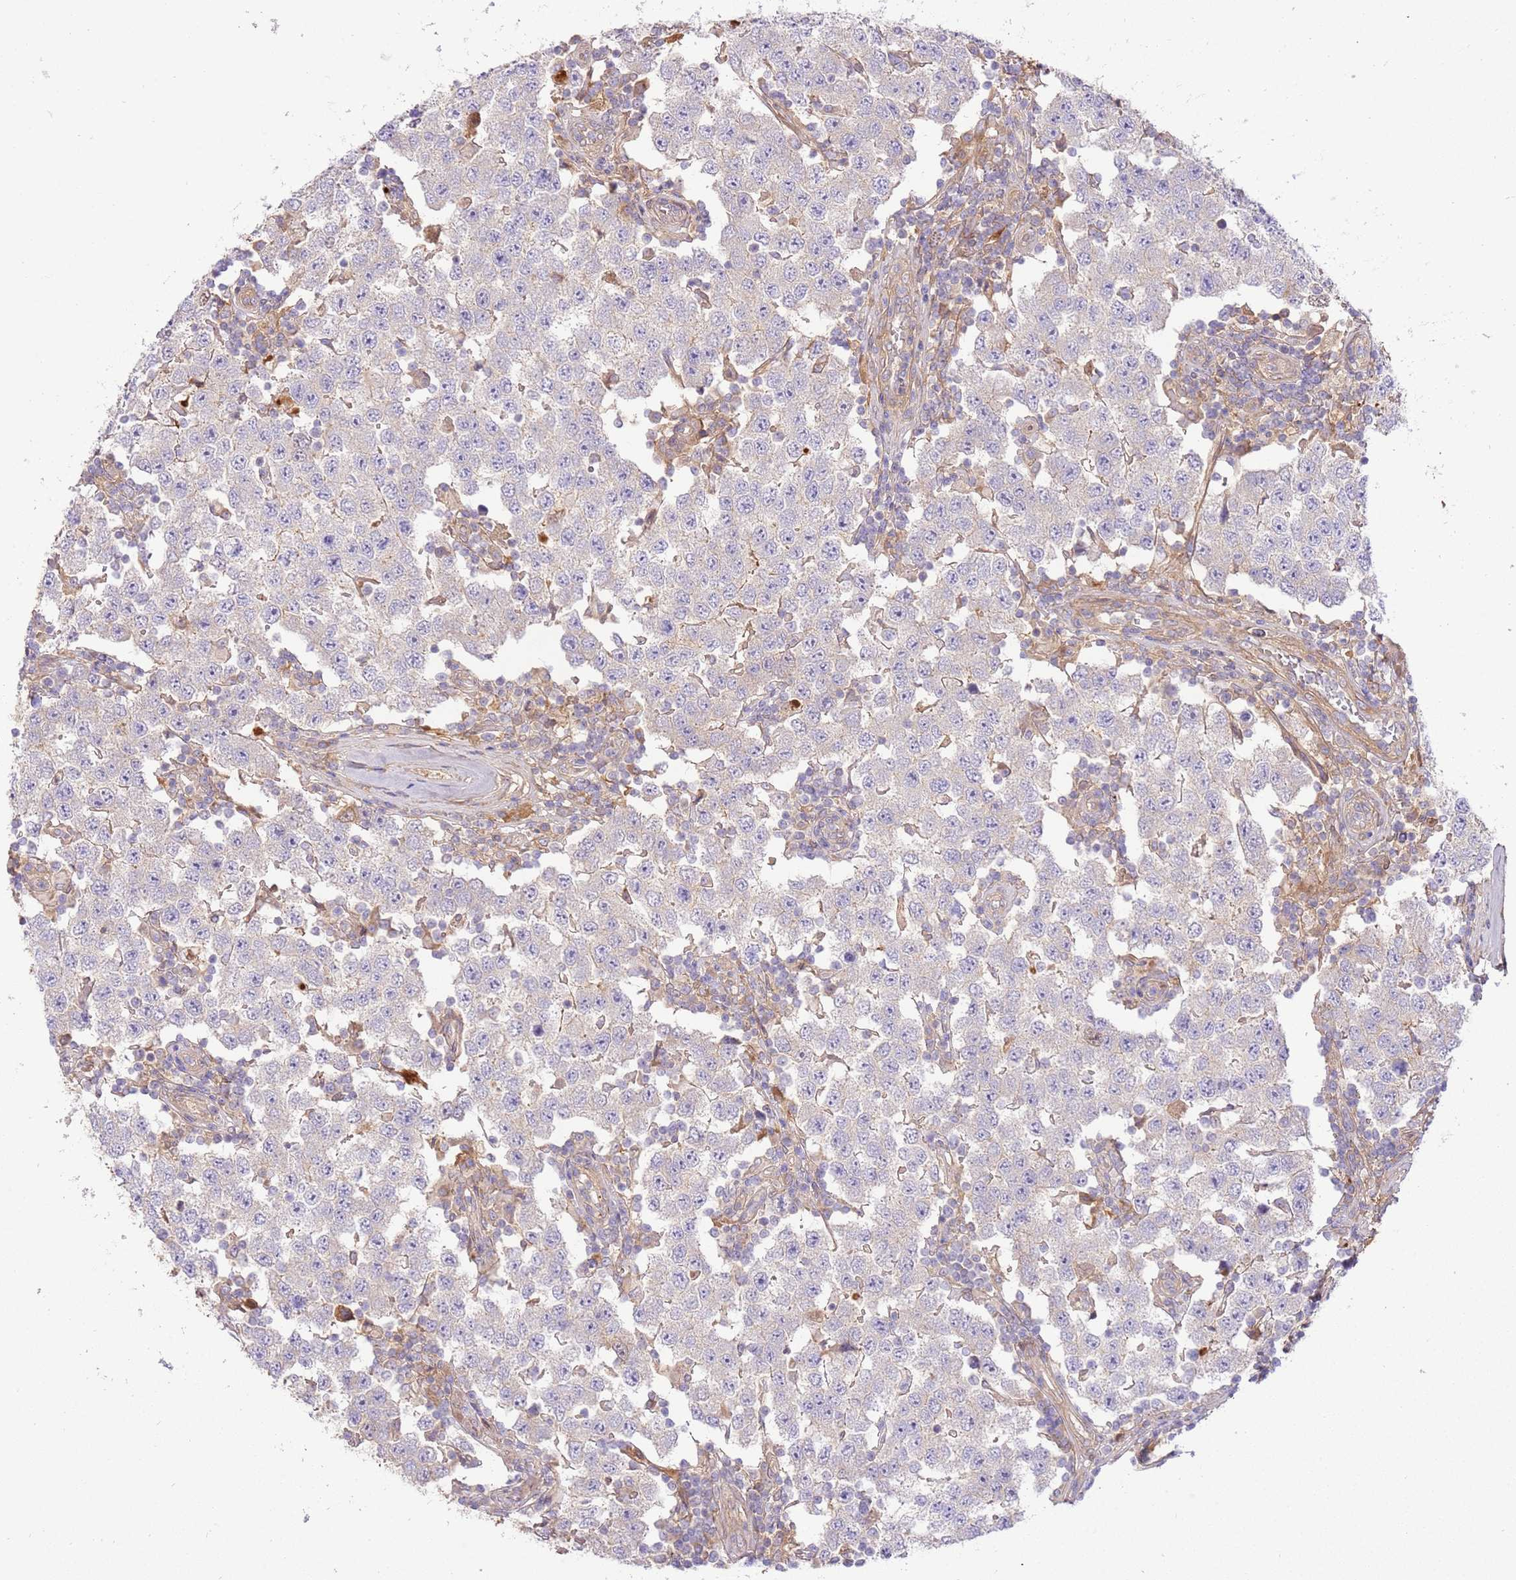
{"staining": {"intensity": "negative", "quantity": "none", "location": "none"}, "tissue": "testis cancer", "cell_type": "Tumor cells", "image_type": "cancer", "snomed": [{"axis": "morphology", "description": "Seminoma, NOS"}, {"axis": "topography", "description": "Testis"}], "caption": "Immunohistochemistry (IHC) photomicrograph of human testis cancer (seminoma) stained for a protein (brown), which demonstrates no staining in tumor cells. Brightfield microscopy of immunohistochemistry stained with DAB (brown) and hematoxylin (blue), captured at high magnification.", "gene": "C8G", "patient": {"sex": "male", "age": 34}}